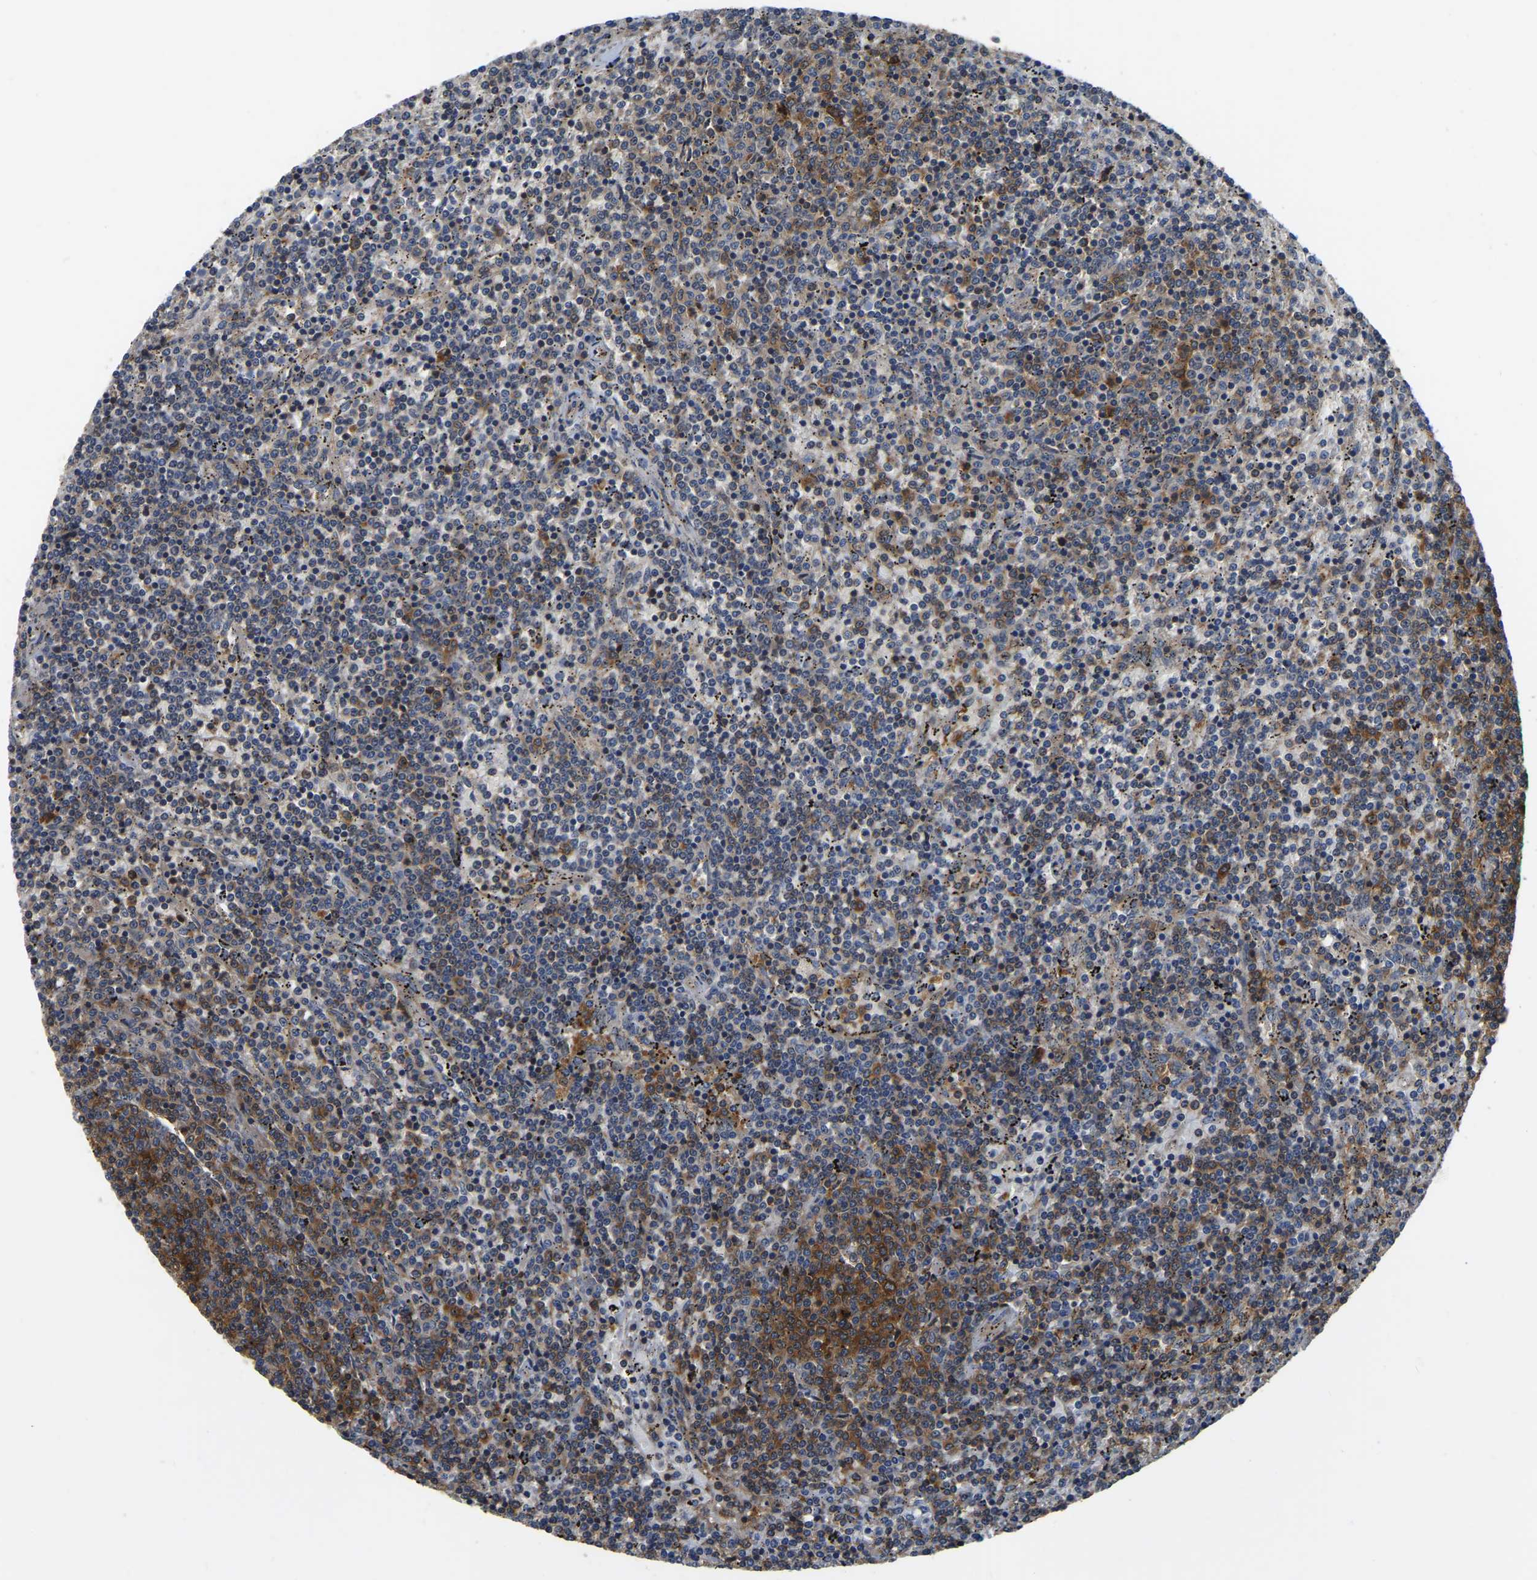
{"staining": {"intensity": "moderate", "quantity": "<25%", "location": "cytoplasmic/membranous"}, "tissue": "lymphoma", "cell_type": "Tumor cells", "image_type": "cancer", "snomed": [{"axis": "morphology", "description": "Malignant lymphoma, non-Hodgkin's type, Low grade"}, {"axis": "topography", "description": "Spleen"}], "caption": "IHC histopathology image of human low-grade malignant lymphoma, non-Hodgkin's type stained for a protein (brown), which reveals low levels of moderate cytoplasmic/membranous staining in about <25% of tumor cells.", "gene": "GARS1", "patient": {"sex": "female", "age": 50}}